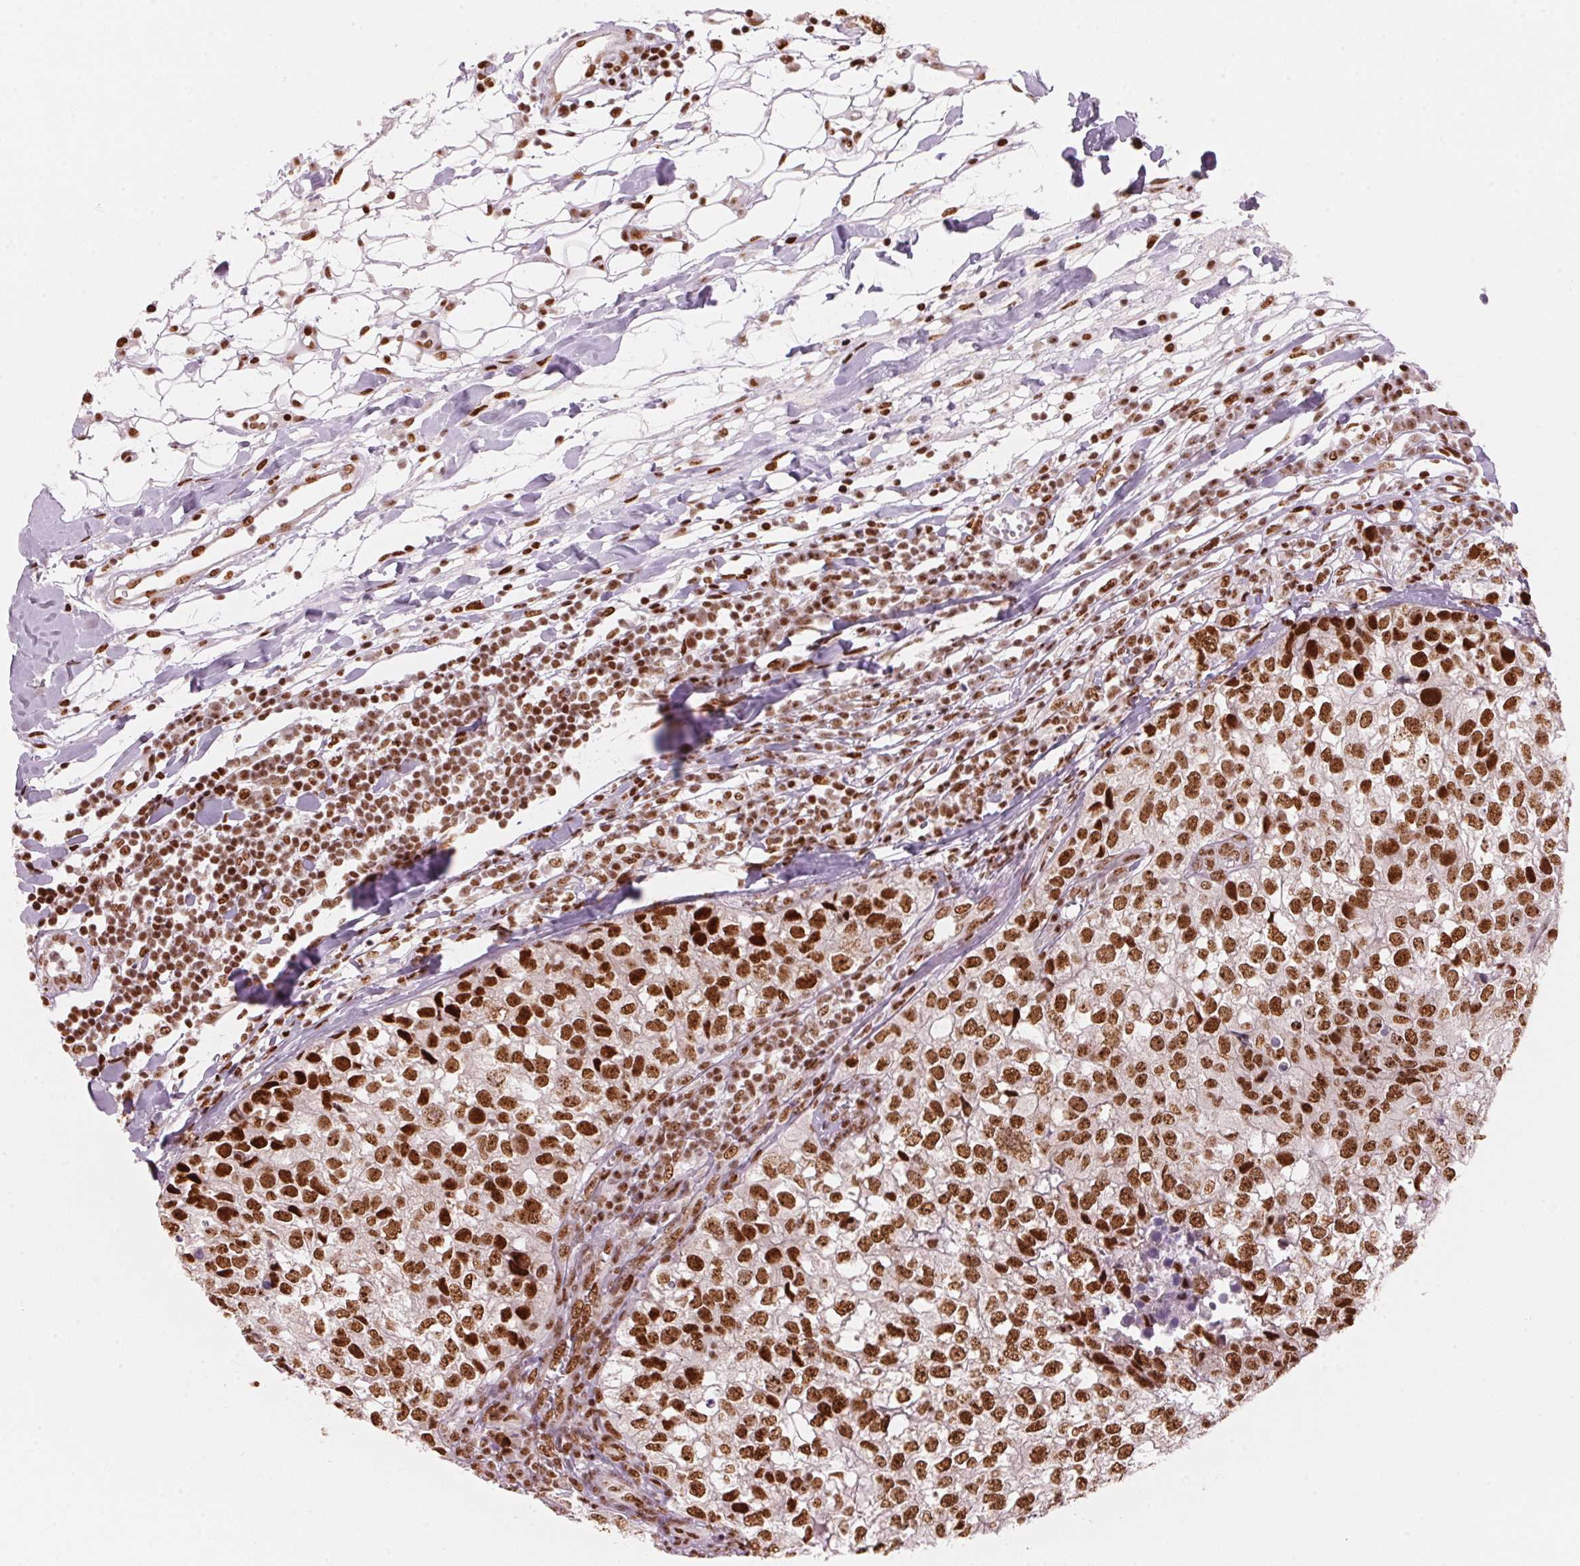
{"staining": {"intensity": "strong", "quantity": ">75%", "location": "nuclear"}, "tissue": "breast cancer", "cell_type": "Tumor cells", "image_type": "cancer", "snomed": [{"axis": "morphology", "description": "Duct carcinoma"}, {"axis": "topography", "description": "Breast"}], "caption": "Tumor cells reveal high levels of strong nuclear expression in approximately >75% of cells in breast infiltrating ductal carcinoma.", "gene": "NXF1", "patient": {"sex": "female", "age": 30}}